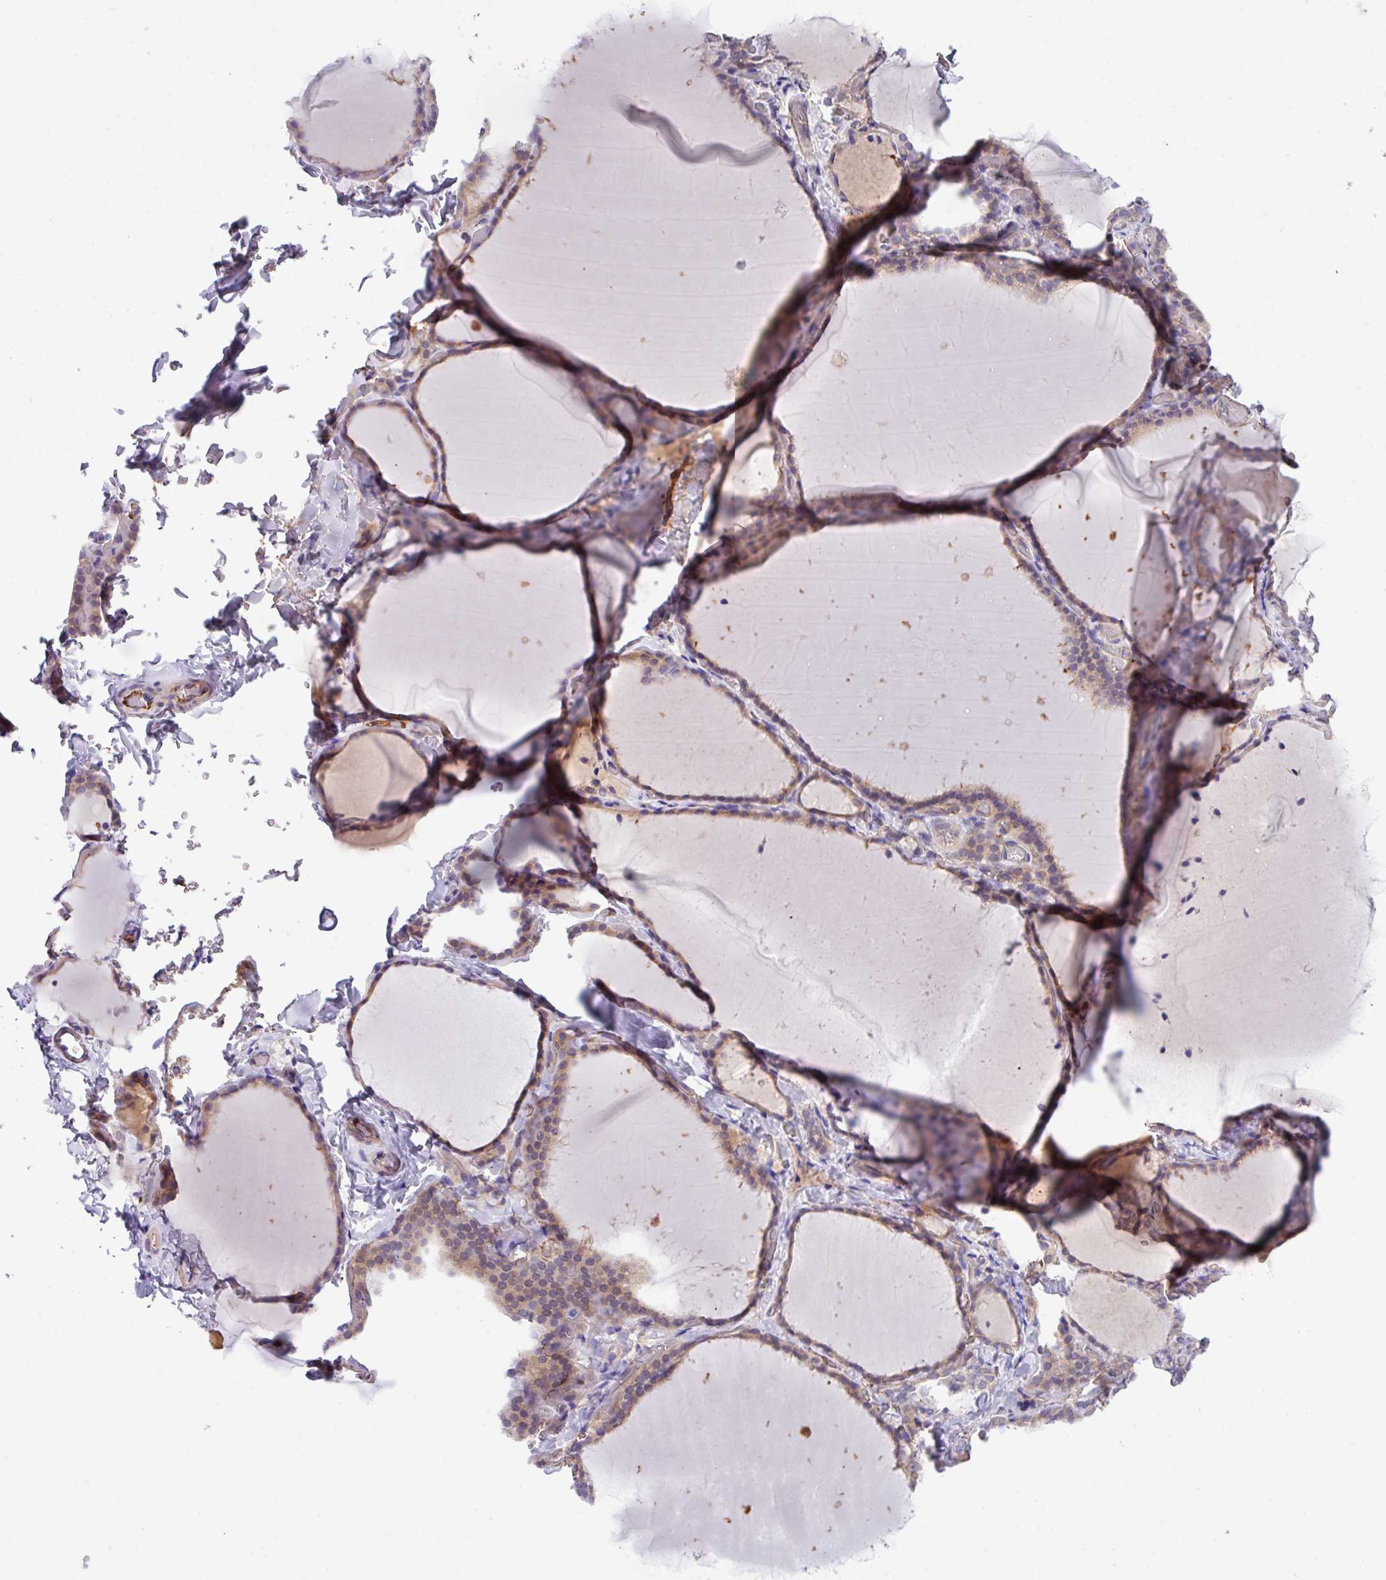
{"staining": {"intensity": "weak", "quantity": "25%-75%", "location": "cytoplasmic/membranous"}, "tissue": "thyroid gland", "cell_type": "Glandular cells", "image_type": "normal", "snomed": [{"axis": "morphology", "description": "Normal tissue, NOS"}, {"axis": "topography", "description": "Thyroid gland"}], "caption": "This is a photomicrograph of IHC staining of normal thyroid gland, which shows weak staining in the cytoplasmic/membranous of glandular cells.", "gene": "DNAL1", "patient": {"sex": "female", "age": 22}}